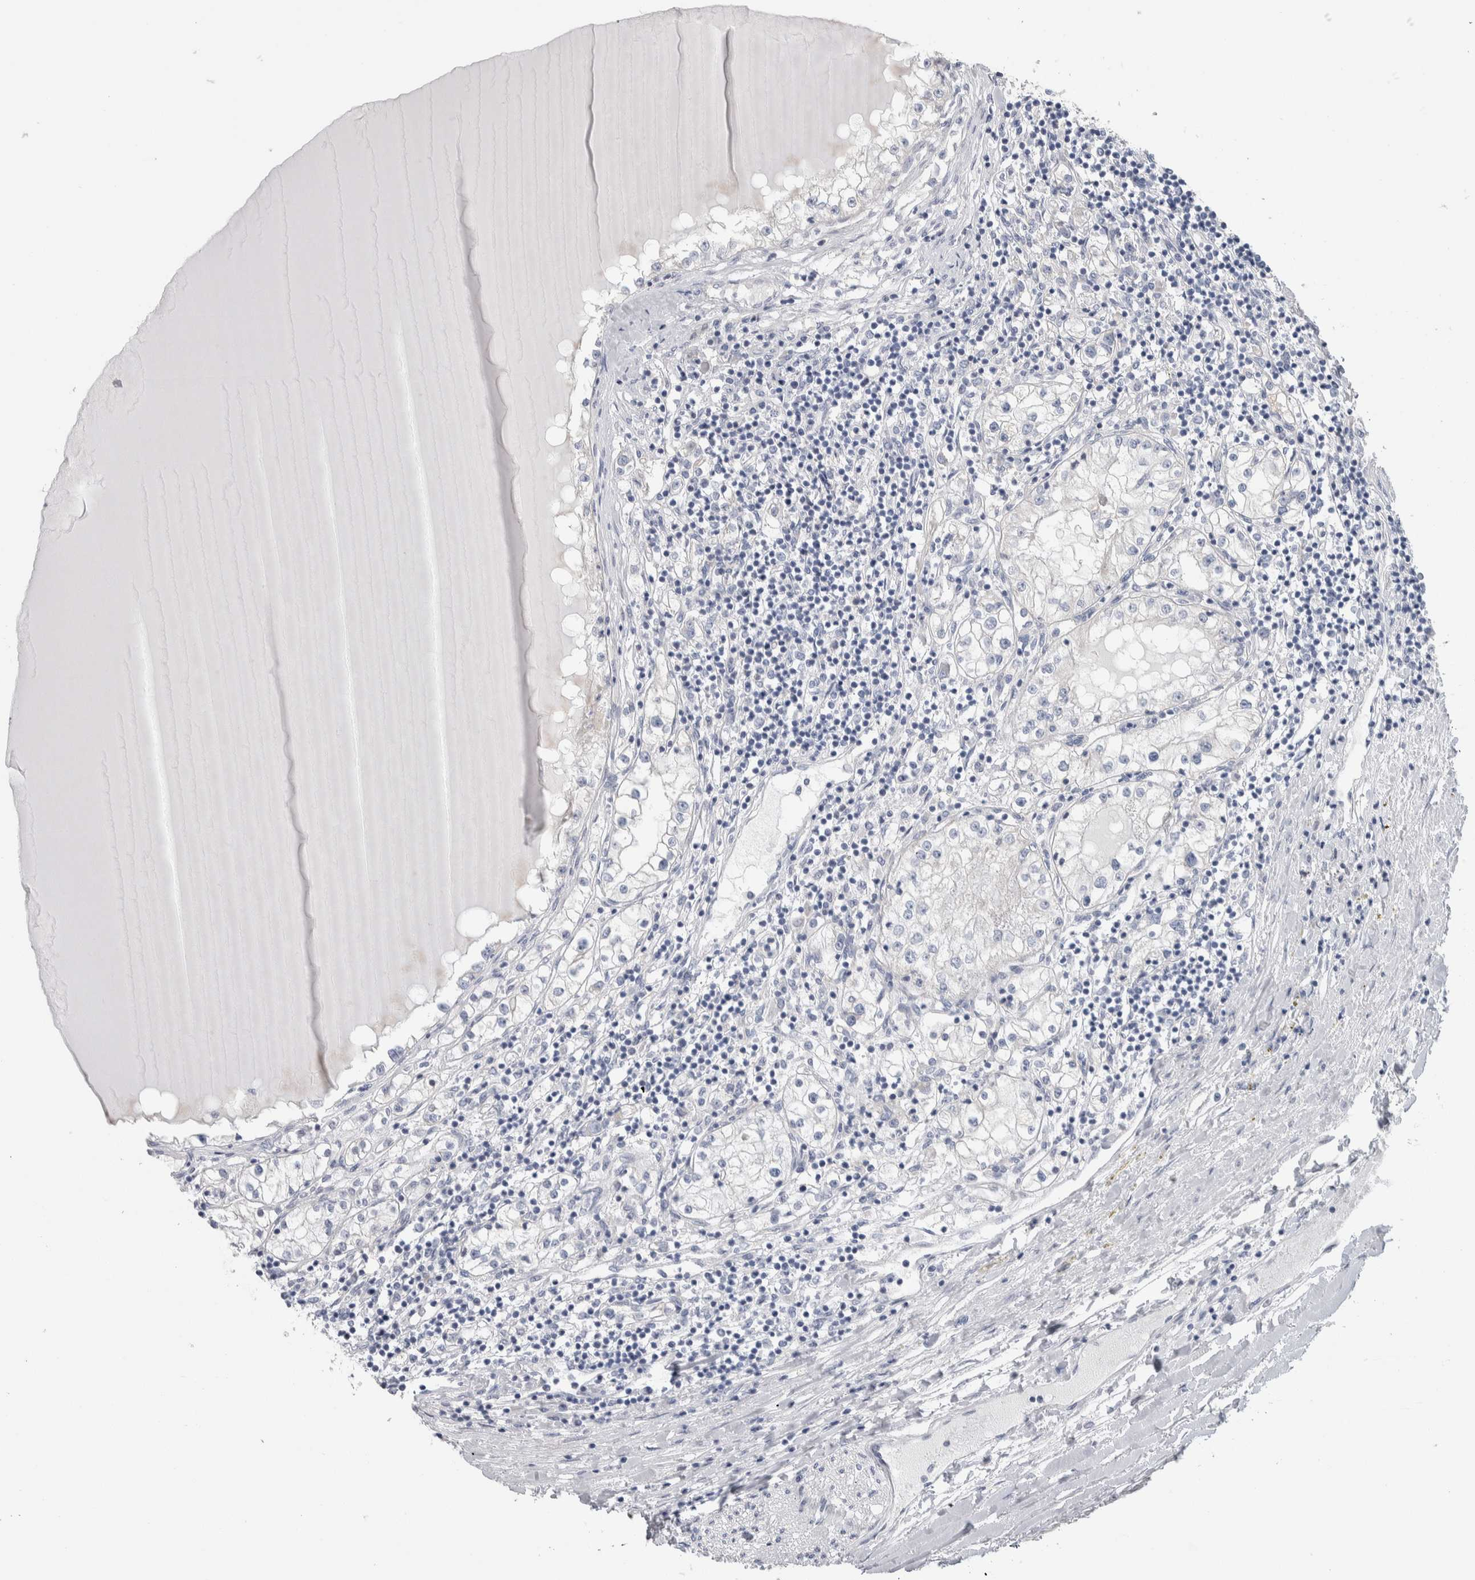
{"staining": {"intensity": "negative", "quantity": "none", "location": "none"}, "tissue": "renal cancer", "cell_type": "Tumor cells", "image_type": "cancer", "snomed": [{"axis": "morphology", "description": "Adenocarcinoma, NOS"}, {"axis": "topography", "description": "Kidney"}], "caption": "Tumor cells are negative for brown protein staining in renal cancer (adenocarcinoma).", "gene": "GPHN", "patient": {"sex": "male", "age": 68}}